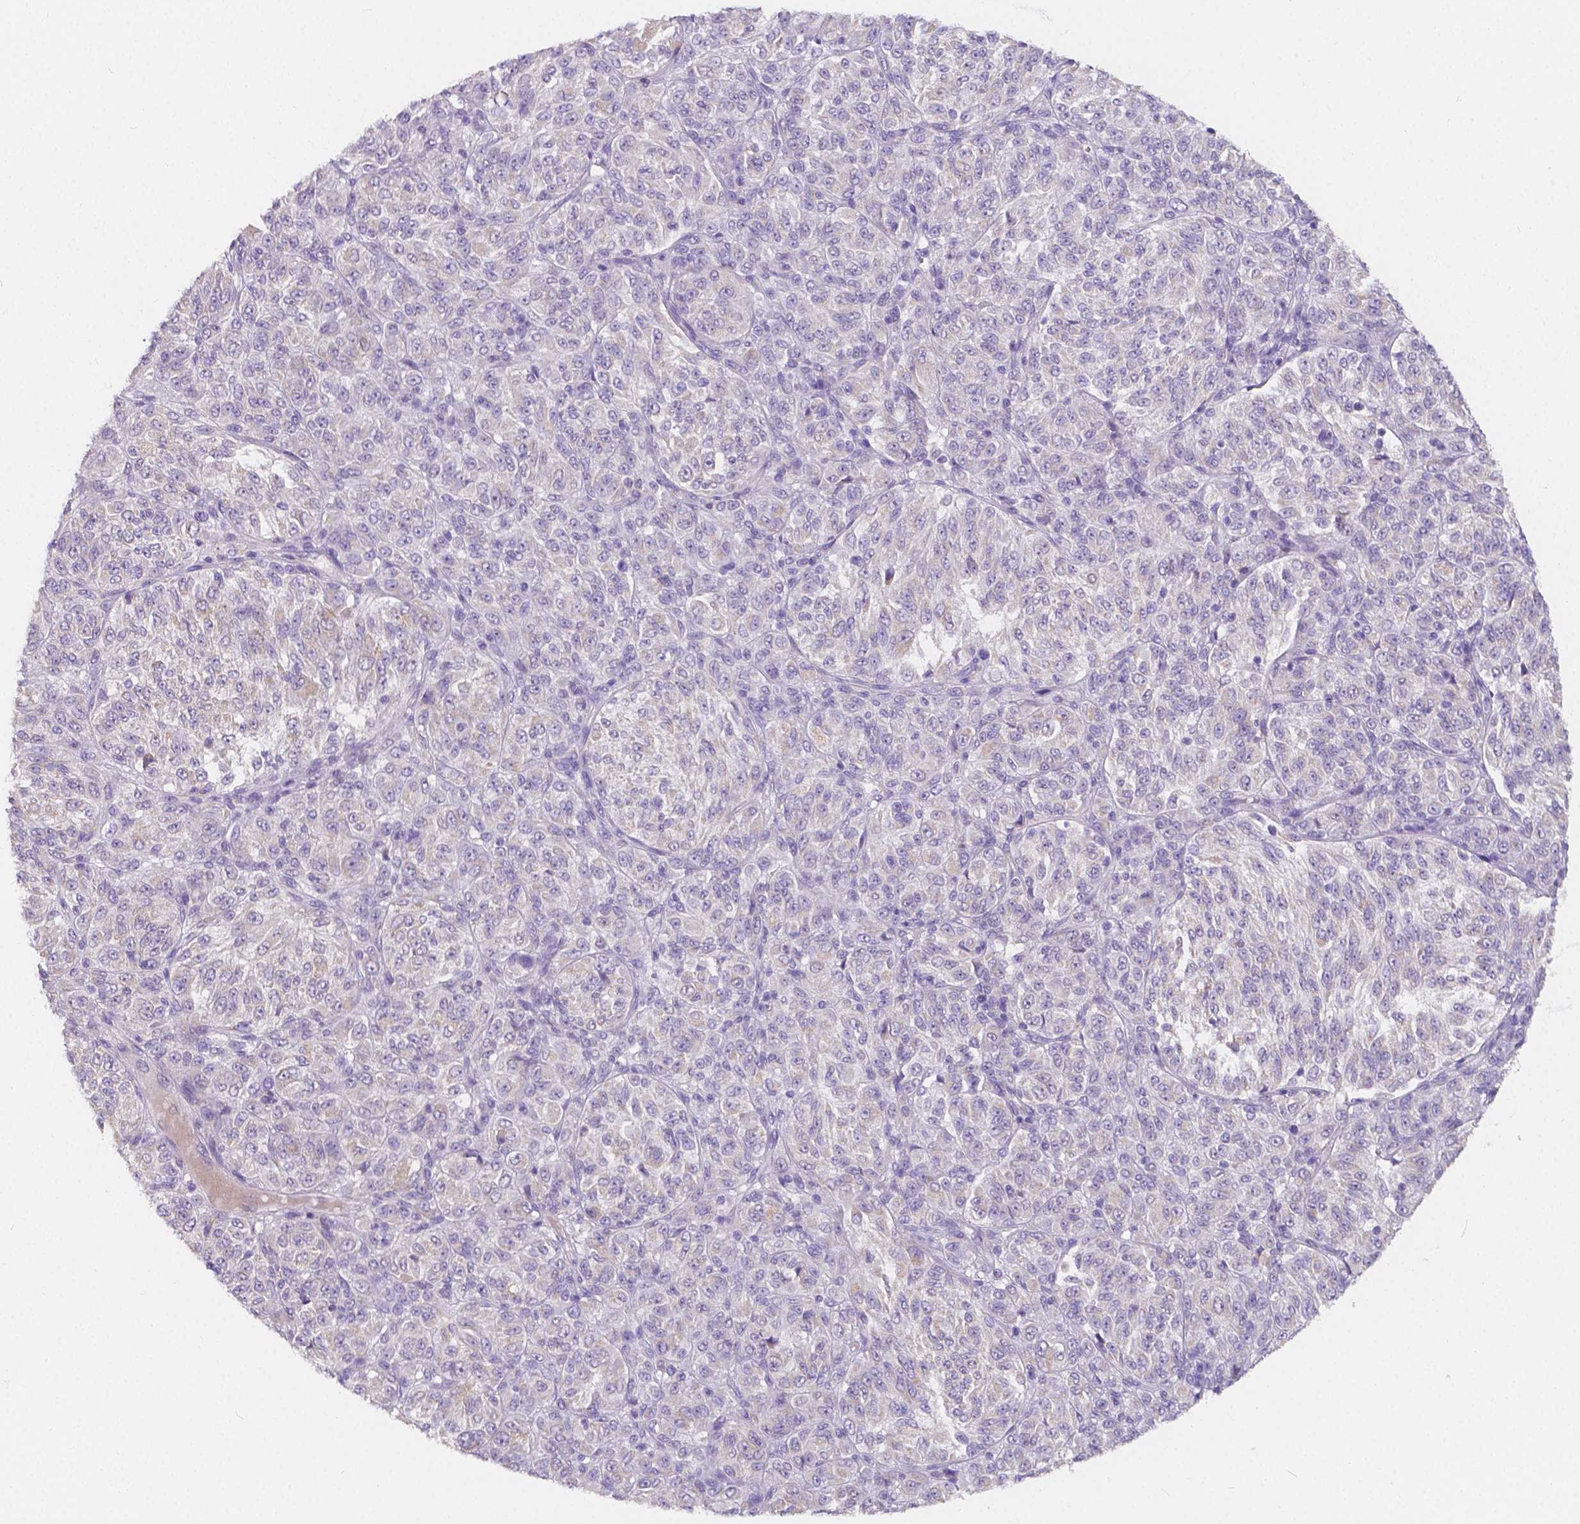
{"staining": {"intensity": "negative", "quantity": "none", "location": "none"}, "tissue": "melanoma", "cell_type": "Tumor cells", "image_type": "cancer", "snomed": [{"axis": "morphology", "description": "Malignant melanoma, Metastatic site"}, {"axis": "topography", "description": "Brain"}], "caption": "This micrograph is of melanoma stained with immunohistochemistry to label a protein in brown with the nuclei are counter-stained blue. There is no staining in tumor cells. (DAB IHC visualized using brightfield microscopy, high magnification).", "gene": "RNF186", "patient": {"sex": "female", "age": 56}}